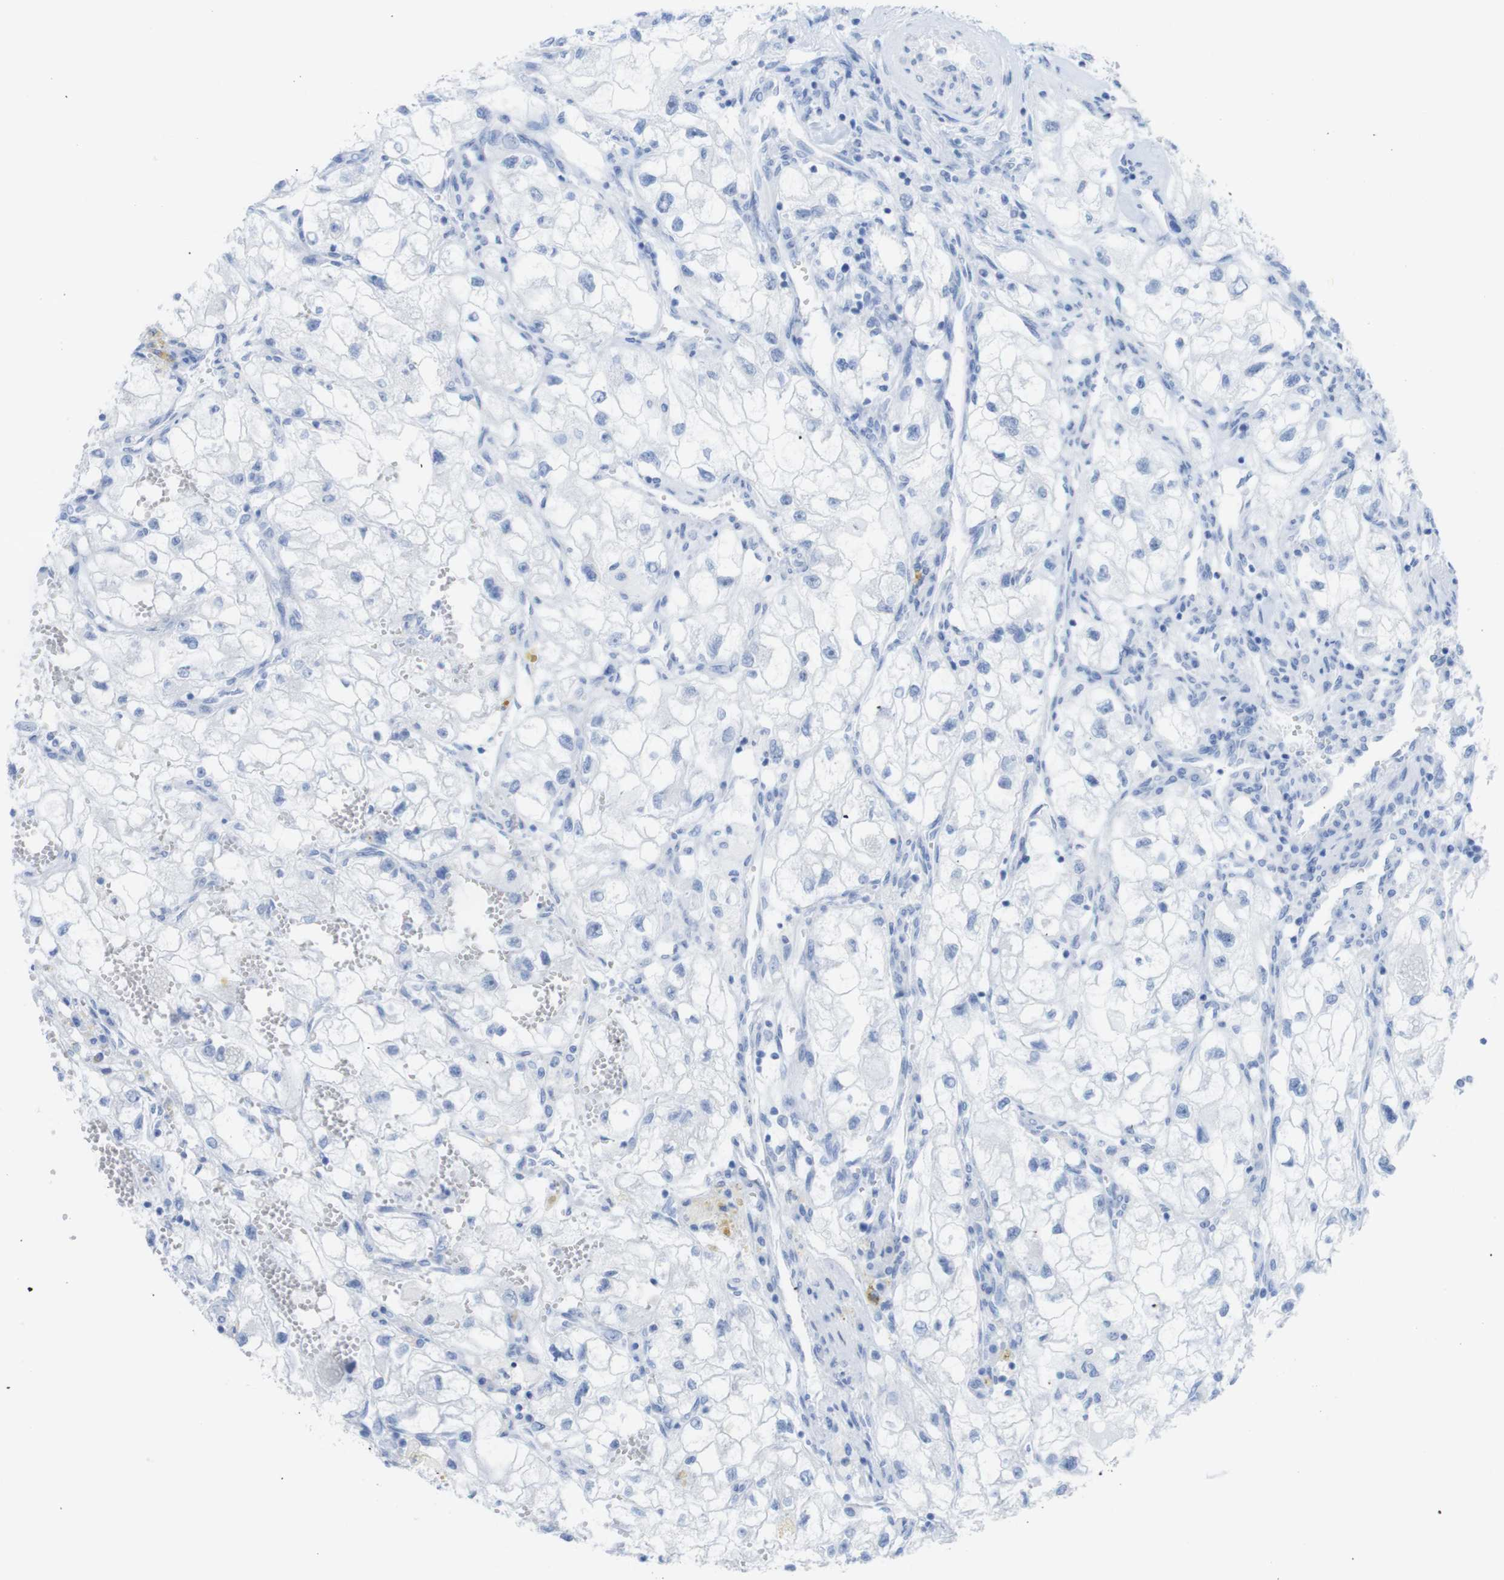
{"staining": {"intensity": "negative", "quantity": "none", "location": "none"}, "tissue": "renal cancer", "cell_type": "Tumor cells", "image_type": "cancer", "snomed": [{"axis": "morphology", "description": "Adenocarcinoma, NOS"}, {"axis": "topography", "description": "Kidney"}], "caption": "Photomicrograph shows no protein expression in tumor cells of renal adenocarcinoma tissue.", "gene": "MYH7", "patient": {"sex": "female", "age": 70}}